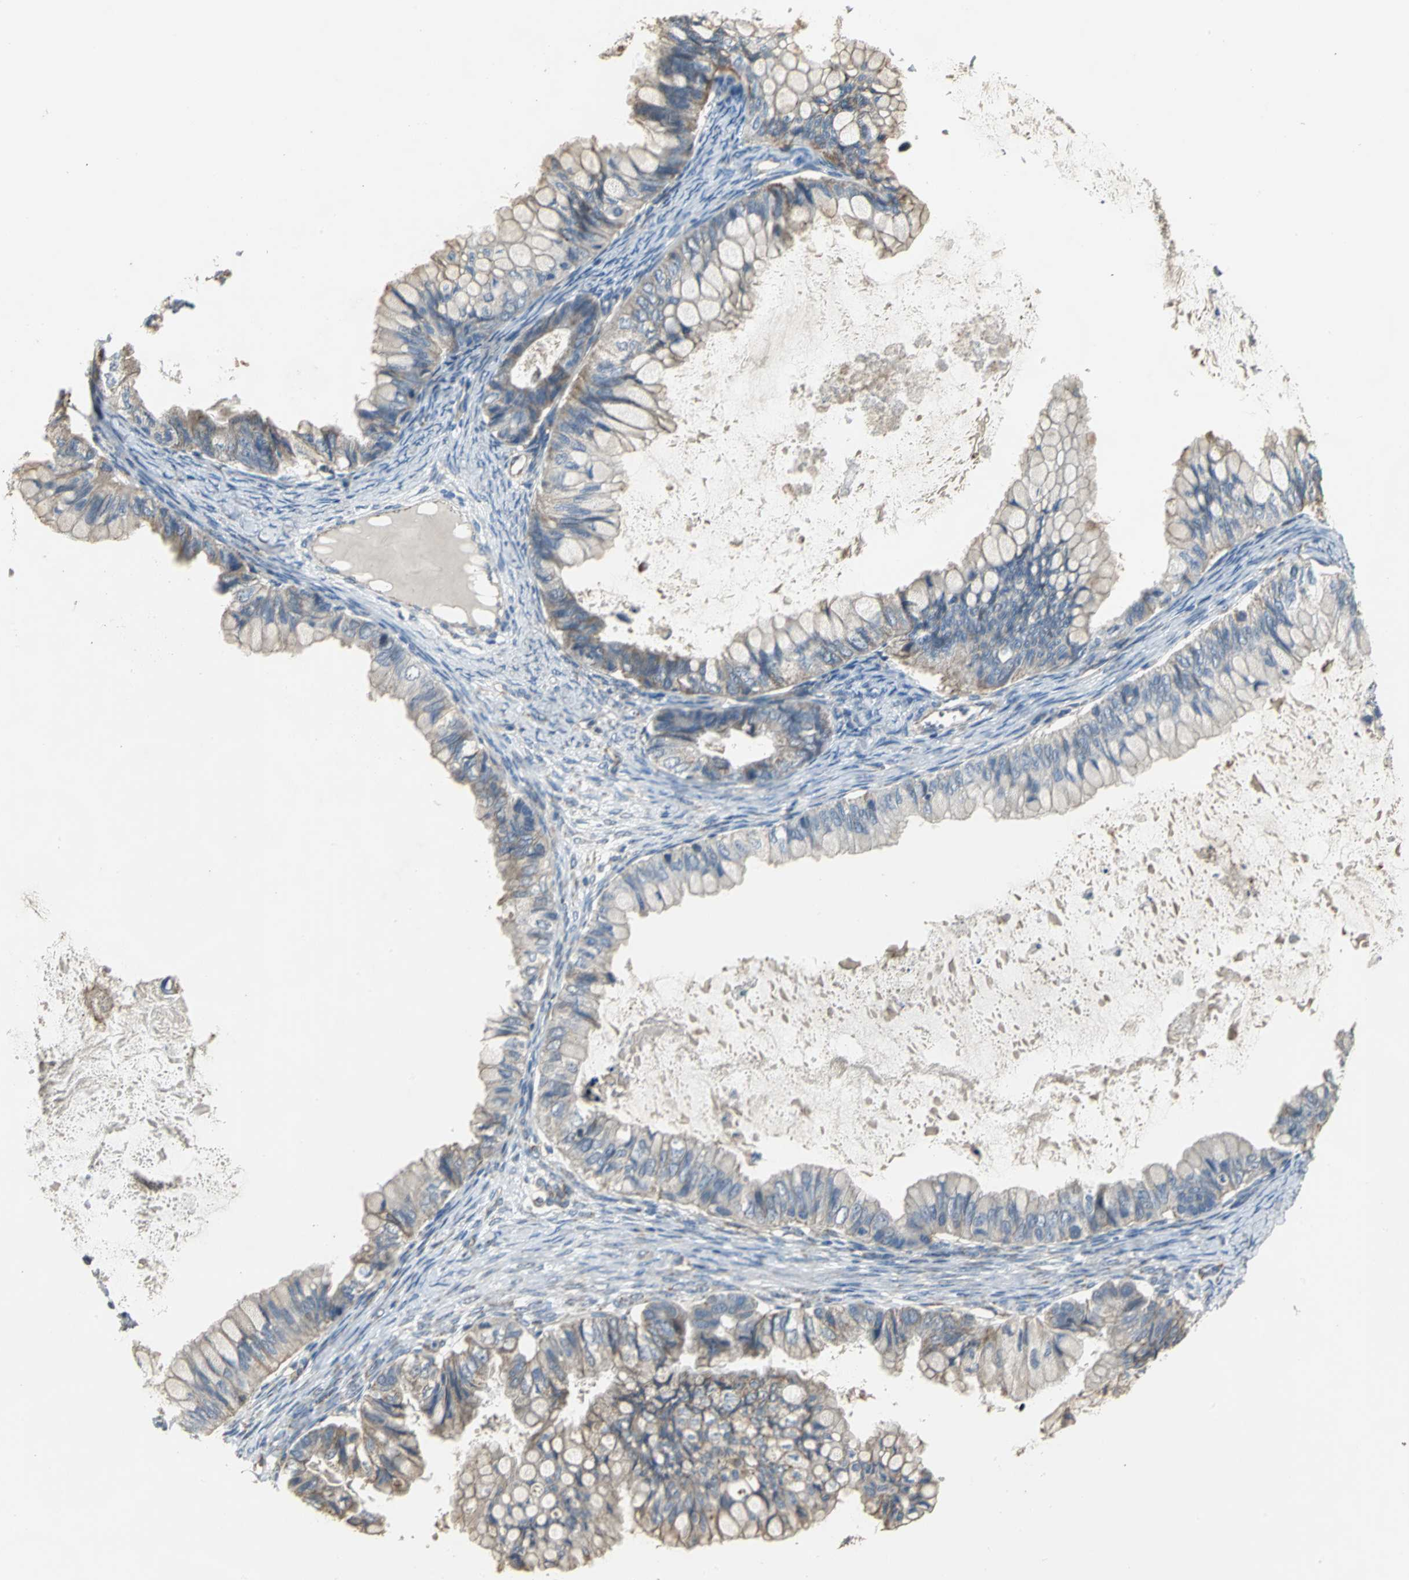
{"staining": {"intensity": "weak", "quantity": "25%-75%", "location": "cytoplasmic/membranous"}, "tissue": "ovarian cancer", "cell_type": "Tumor cells", "image_type": "cancer", "snomed": [{"axis": "morphology", "description": "Cystadenocarcinoma, mucinous, NOS"}, {"axis": "topography", "description": "Ovary"}], "caption": "DAB (3,3'-diaminobenzidine) immunohistochemical staining of mucinous cystadenocarcinoma (ovarian) reveals weak cytoplasmic/membranous protein staining in approximately 25%-75% of tumor cells.", "gene": "NDUFB5", "patient": {"sex": "female", "age": 80}}